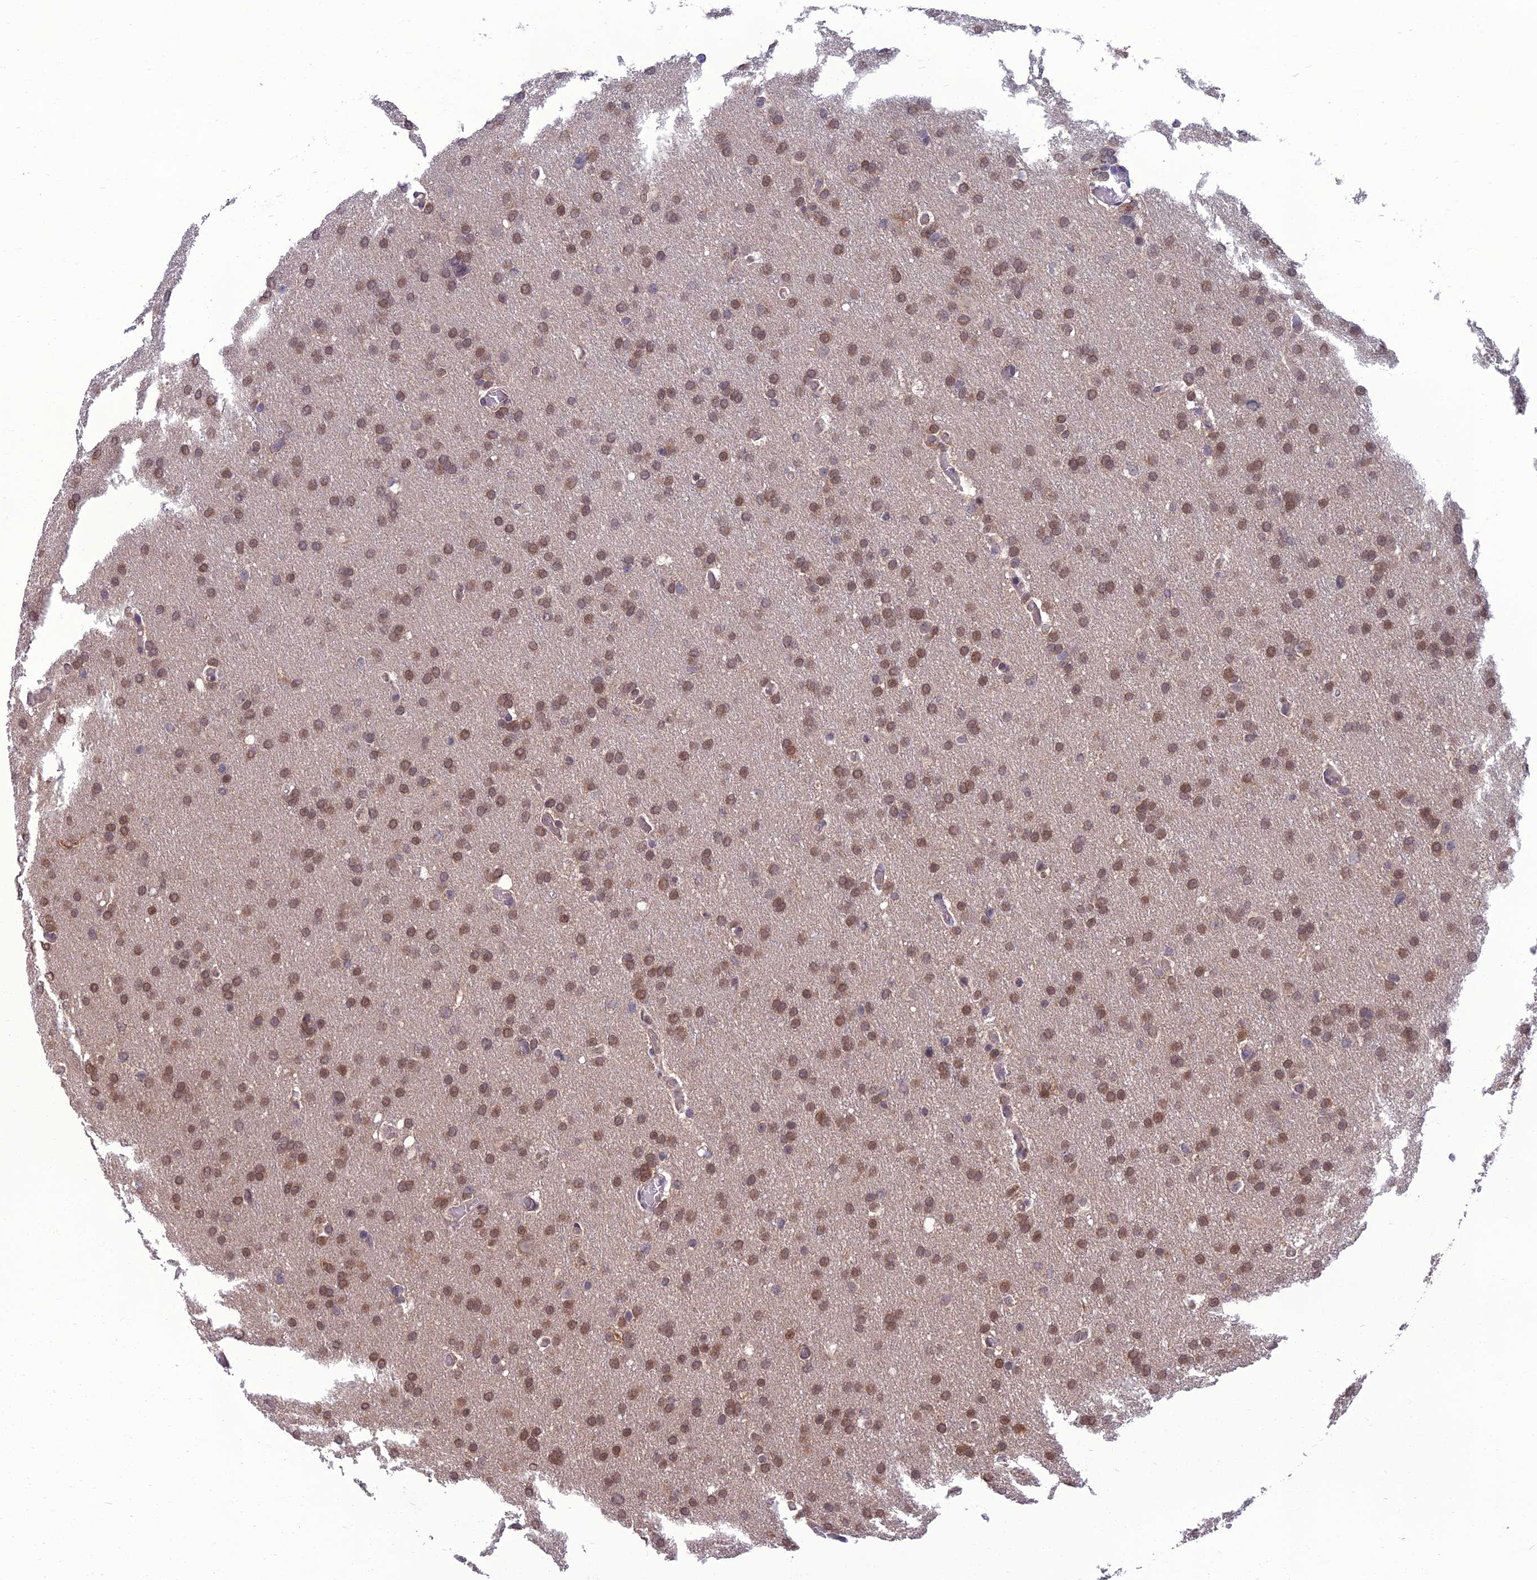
{"staining": {"intensity": "moderate", "quantity": ">75%", "location": "nuclear"}, "tissue": "glioma", "cell_type": "Tumor cells", "image_type": "cancer", "snomed": [{"axis": "morphology", "description": "Glioma, malignant, High grade"}, {"axis": "topography", "description": "Cerebral cortex"}], "caption": "This photomicrograph shows glioma stained with IHC to label a protein in brown. The nuclear of tumor cells show moderate positivity for the protein. Nuclei are counter-stained blue.", "gene": "NR4A3", "patient": {"sex": "female", "age": 36}}